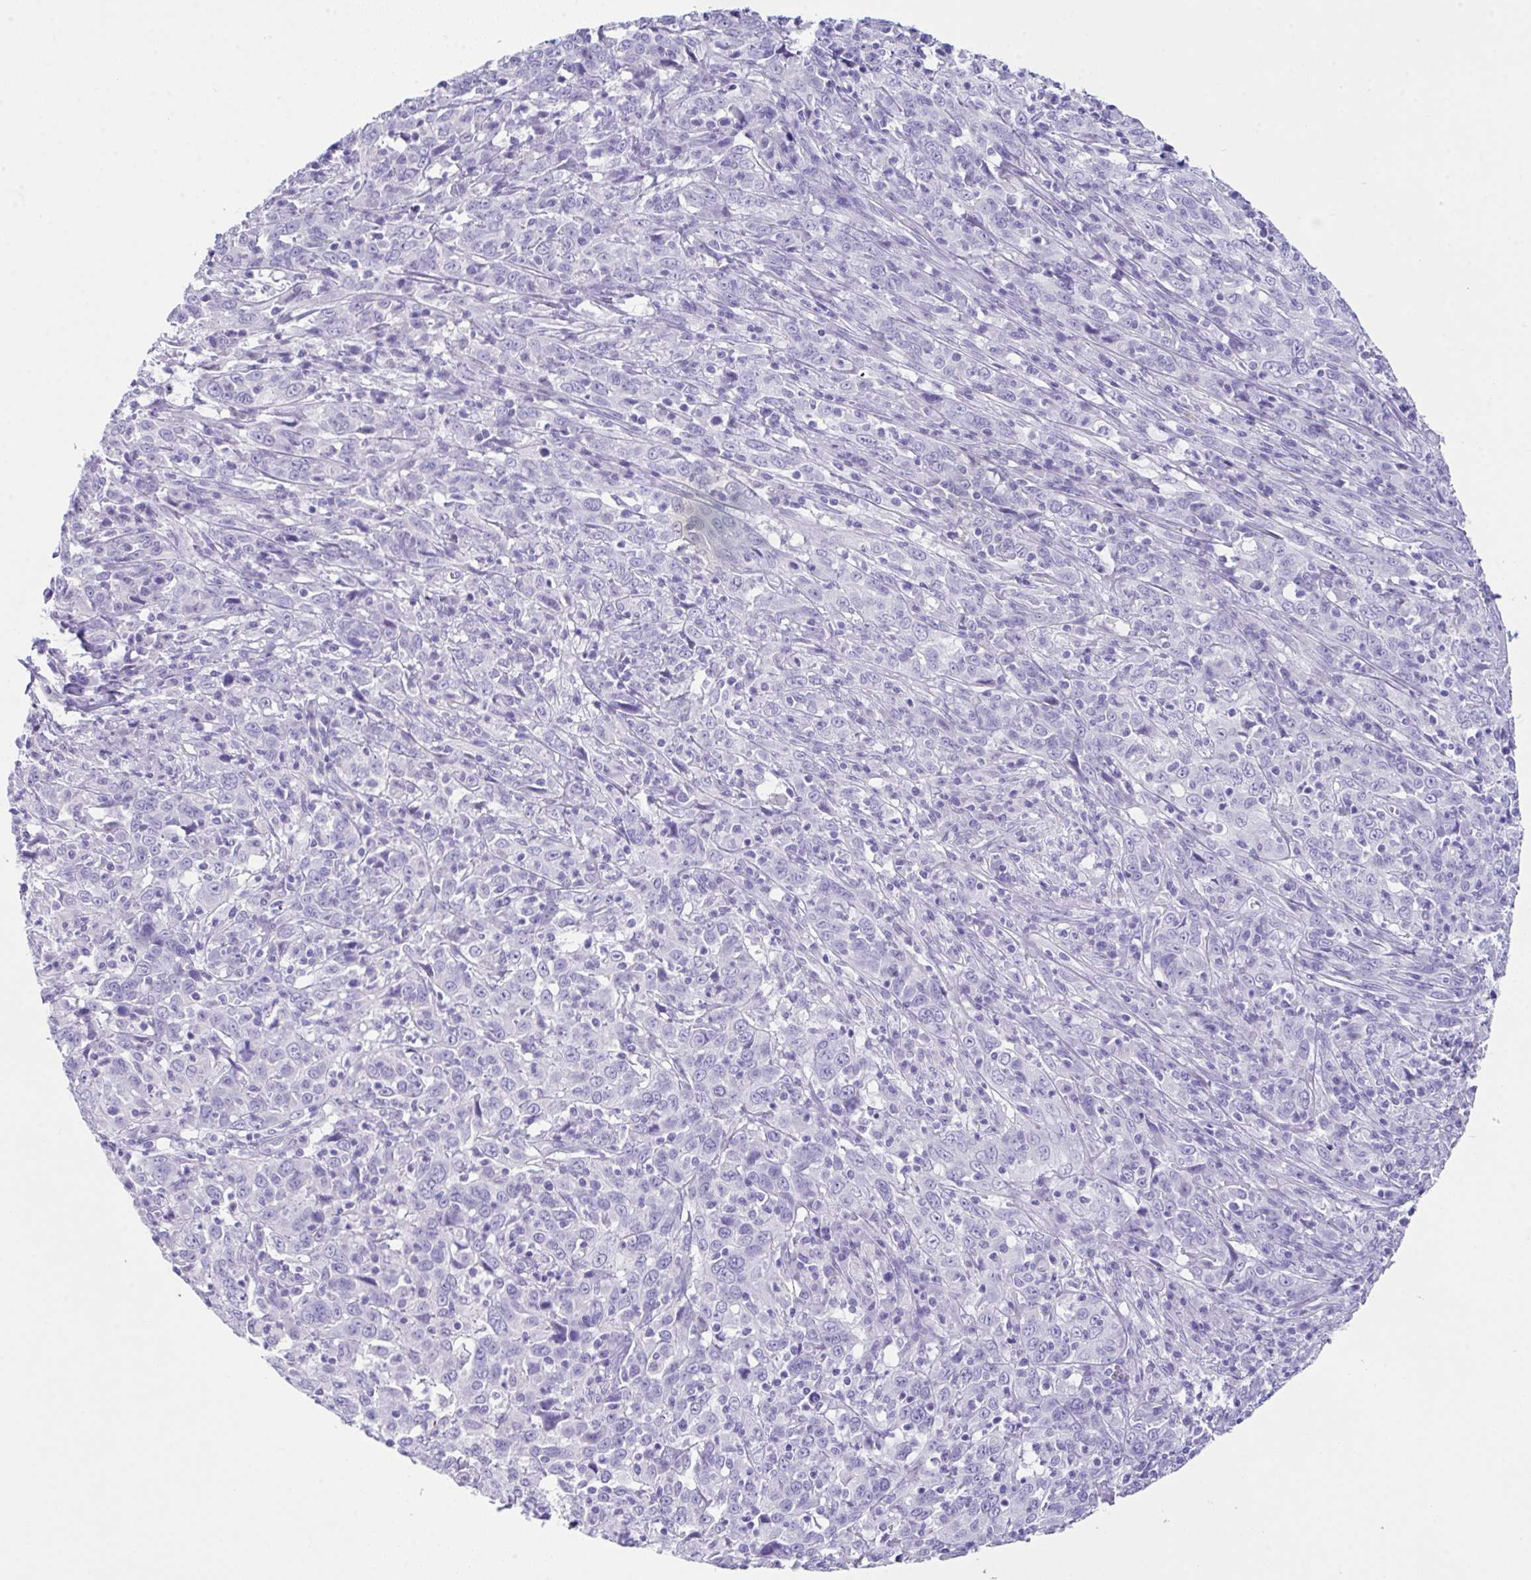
{"staining": {"intensity": "negative", "quantity": "none", "location": "none"}, "tissue": "cervical cancer", "cell_type": "Tumor cells", "image_type": "cancer", "snomed": [{"axis": "morphology", "description": "Squamous cell carcinoma, NOS"}, {"axis": "topography", "description": "Cervix"}], "caption": "Tumor cells show no significant positivity in cervical squamous cell carcinoma. (IHC, brightfield microscopy, high magnification).", "gene": "LGALS4", "patient": {"sex": "female", "age": 46}}